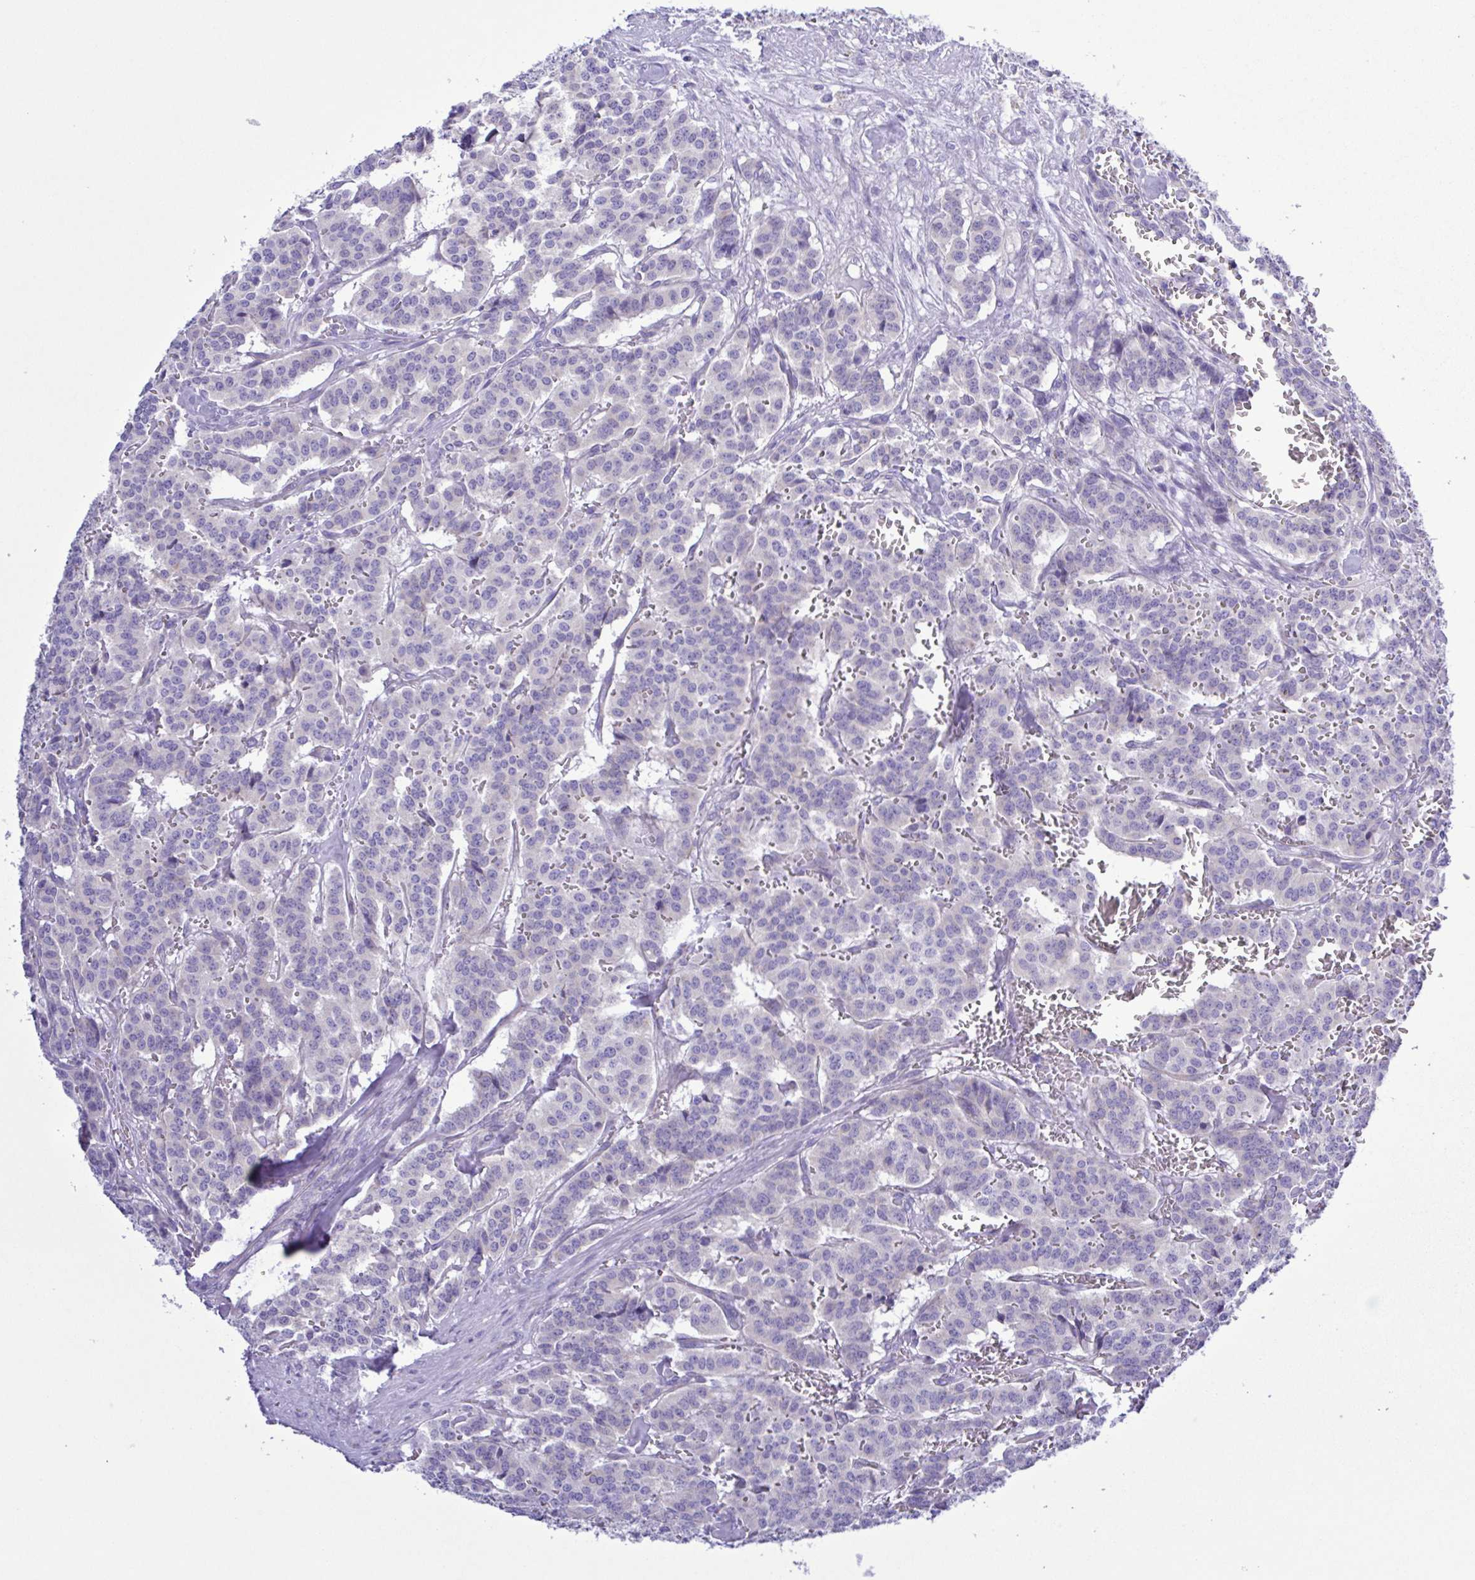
{"staining": {"intensity": "negative", "quantity": "none", "location": "none"}, "tissue": "carcinoid", "cell_type": "Tumor cells", "image_type": "cancer", "snomed": [{"axis": "morphology", "description": "Normal tissue, NOS"}, {"axis": "morphology", "description": "Carcinoid, malignant, NOS"}, {"axis": "topography", "description": "Lung"}], "caption": "Tumor cells are negative for protein expression in human carcinoid (malignant).", "gene": "CYP11A1", "patient": {"sex": "female", "age": 46}}